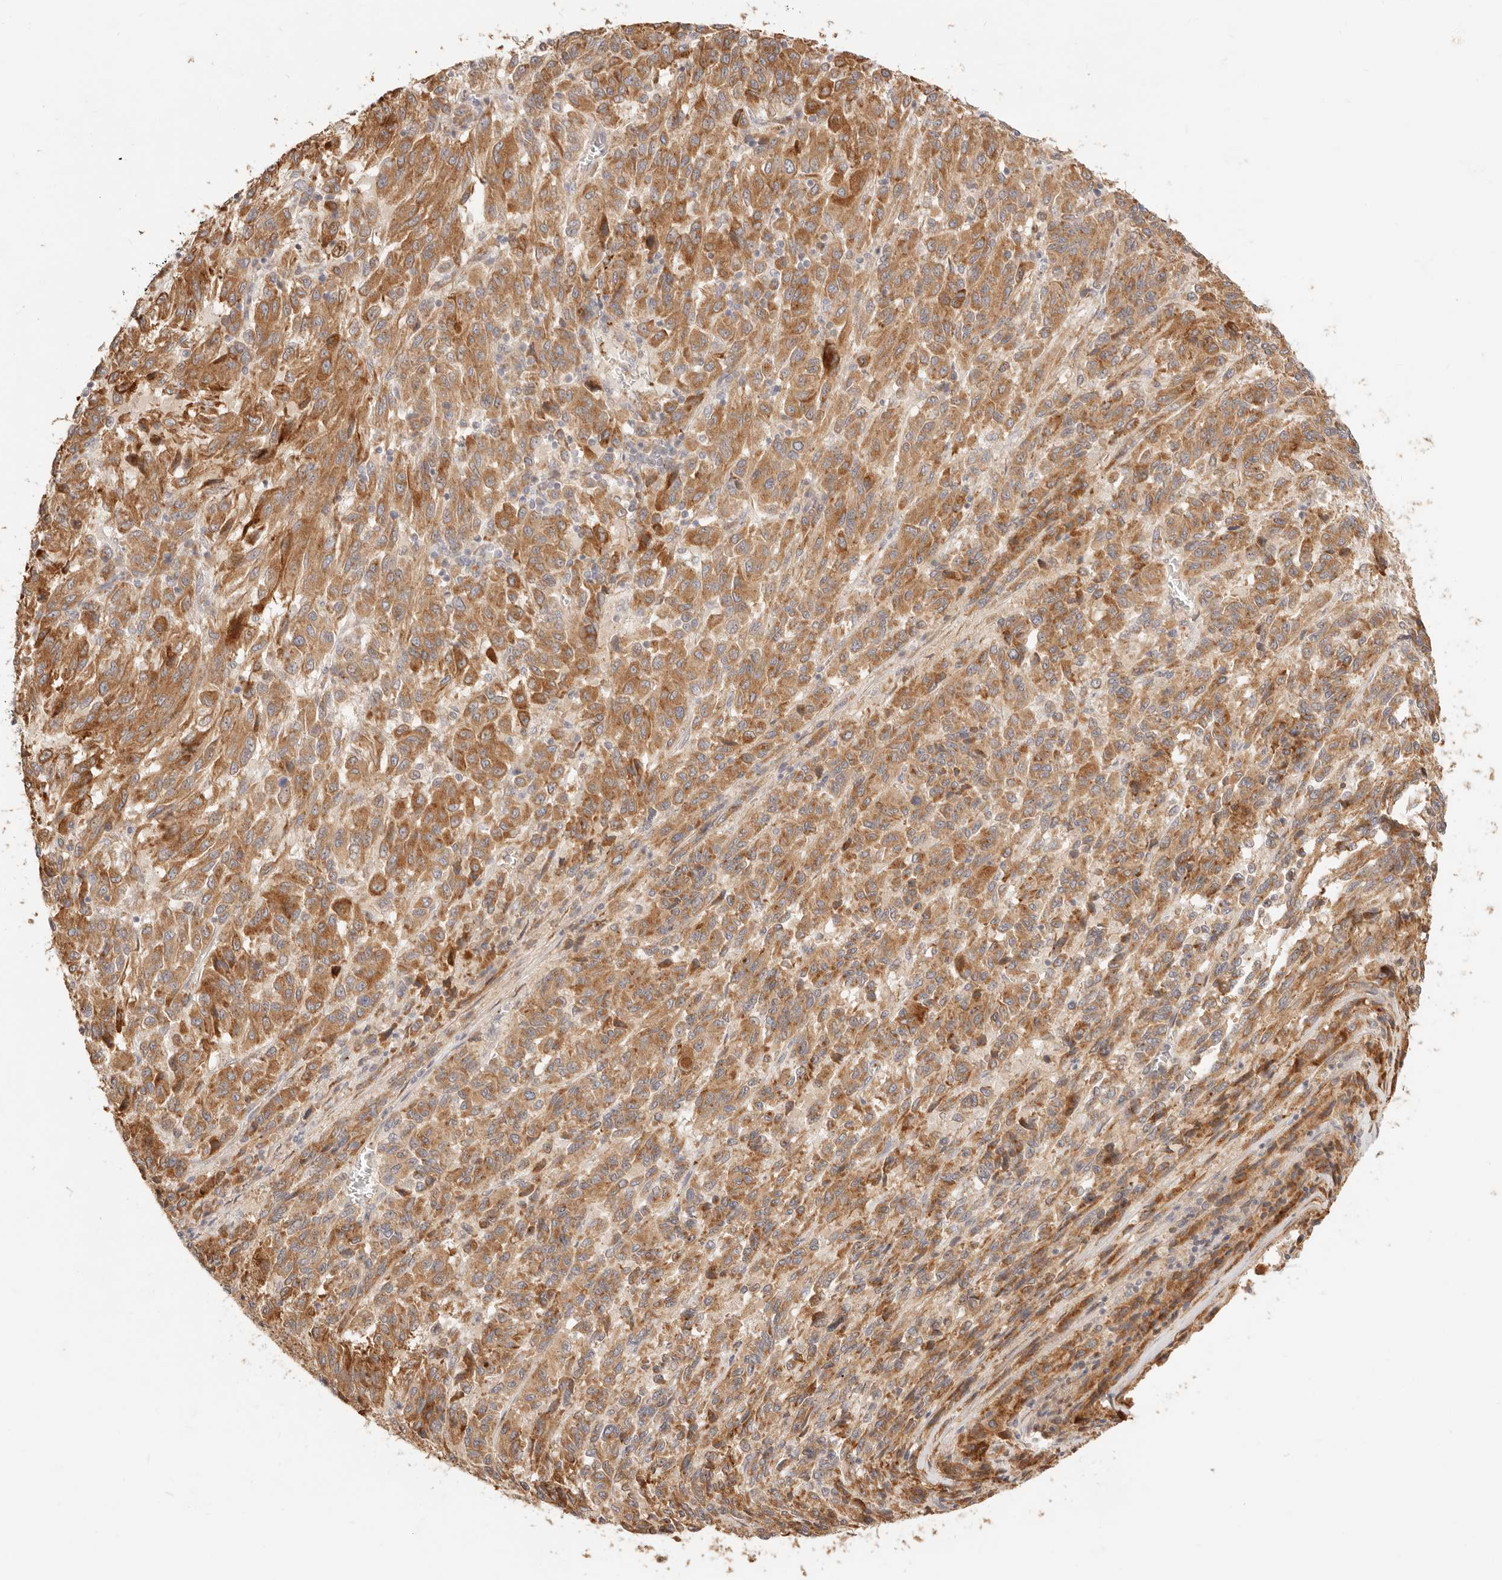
{"staining": {"intensity": "moderate", "quantity": ">75%", "location": "cytoplasmic/membranous"}, "tissue": "melanoma", "cell_type": "Tumor cells", "image_type": "cancer", "snomed": [{"axis": "morphology", "description": "Malignant melanoma, Metastatic site"}, {"axis": "topography", "description": "Lung"}], "caption": "Immunohistochemical staining of malignant melanoma (metastatic site) shows medium levels of moderate cytoplasmic/membranous expression in about >75% of tumor cells.", "gene": "UBXN10", "patient": {"sex": "male", "age": 64}}